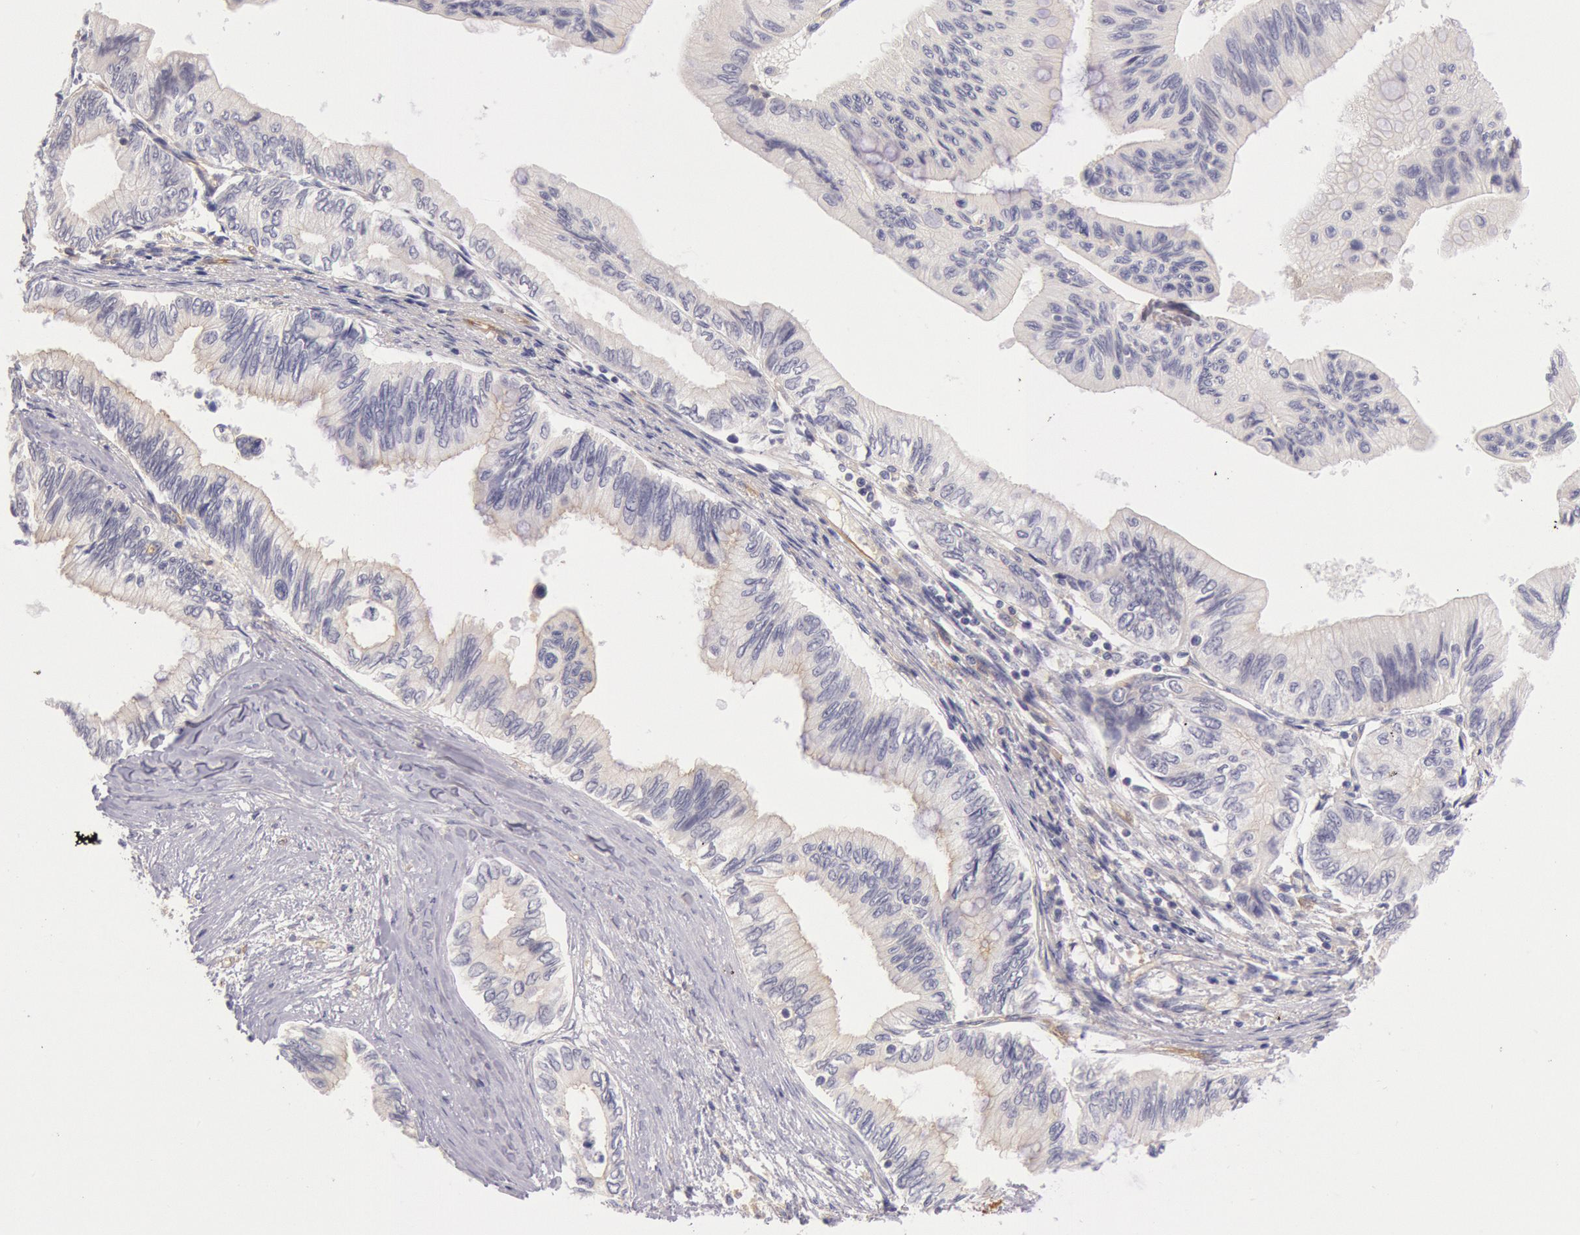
{"staining": {"intensity": "negative", "quantity": "none", "location": "none"}, "tissue": "pancreatic cancer", "cell_type": "Tumor cells", "image_type": "cancer", "snomed": [{"axis": "morphology", "description": "Adenocarcinoma, NOS"}, {"axis": "topography", "description": "Pancreas"}], "caption": "An immunohistochemistry (IHC) micrograph of pancreatic cancer is shown. There is no staining in tumor cells of pancreatic cancer.", "gene": "MYO5A", "patient": {"sex": "female", "age": 66}}